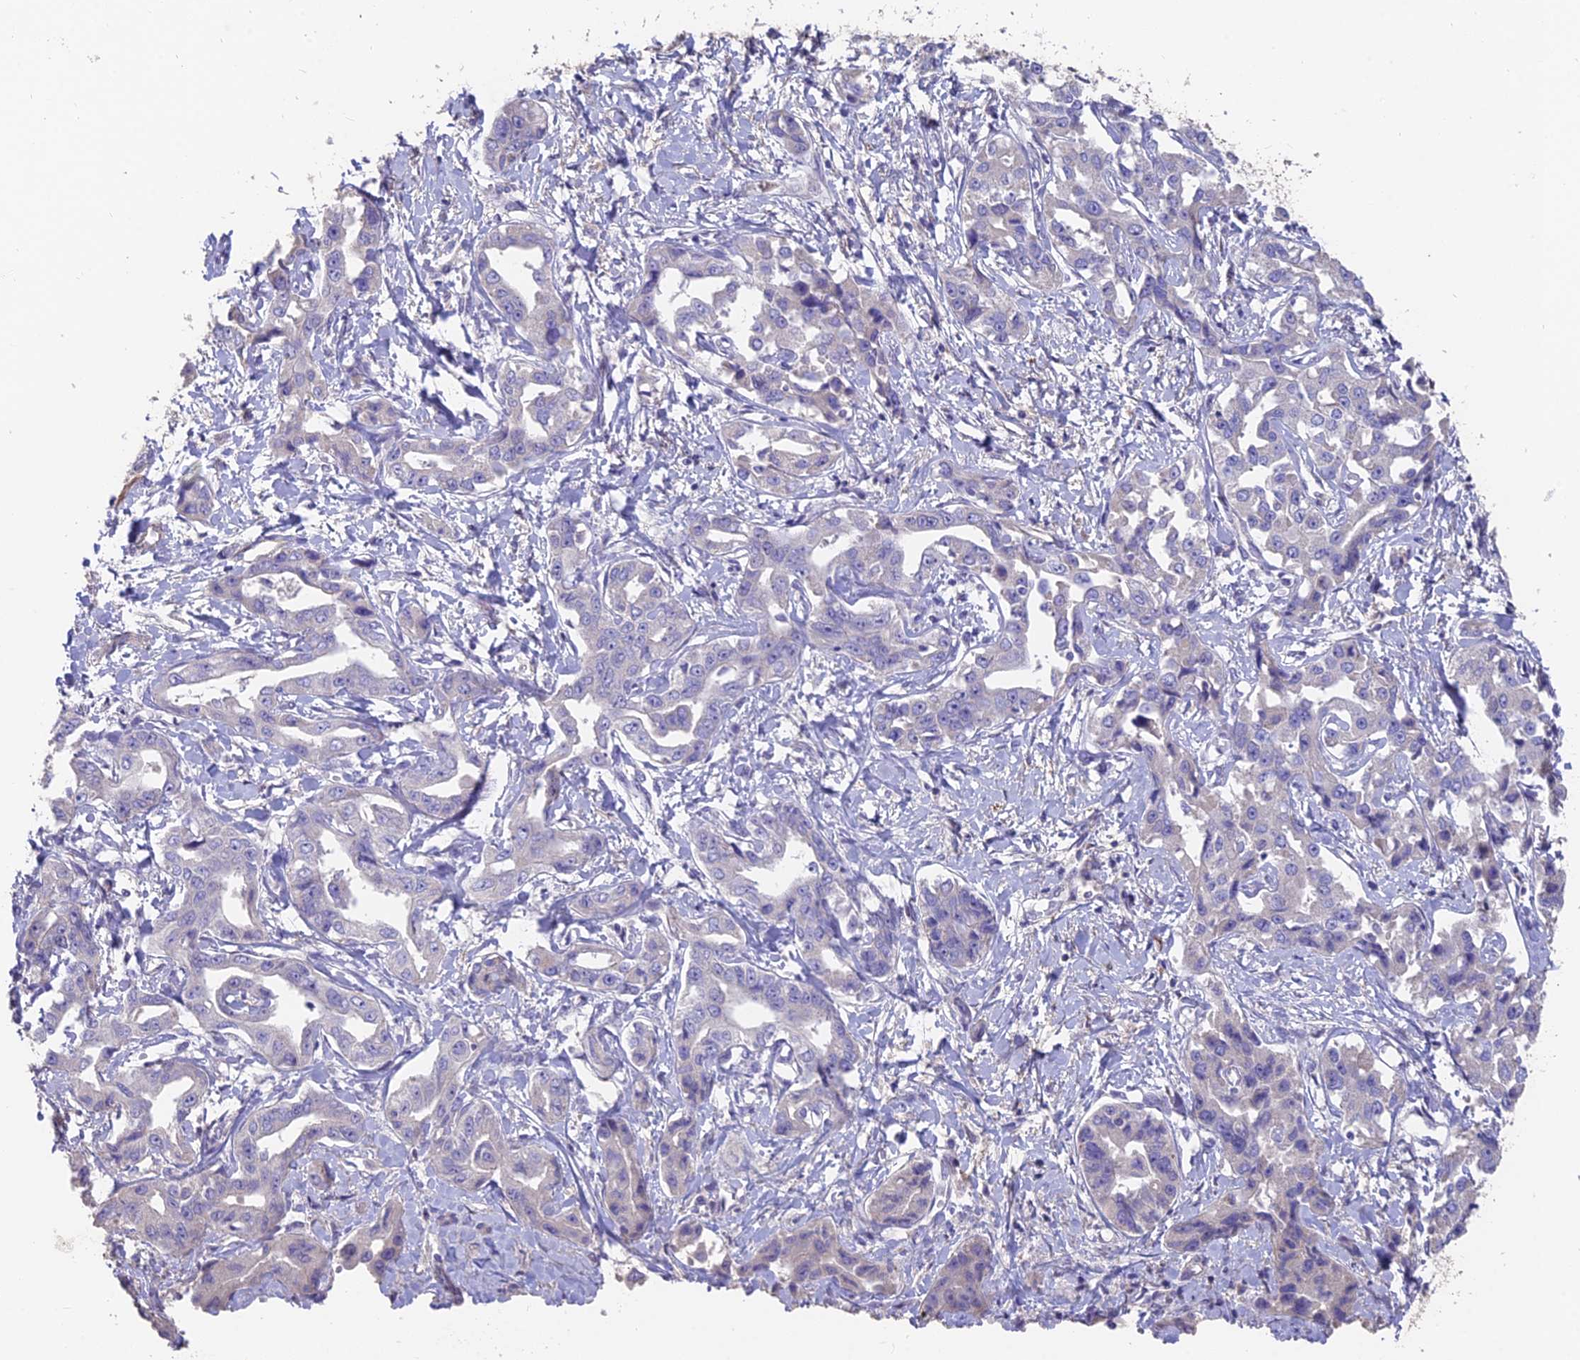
{"staining": {"intensity": "negative", "quantity": "none", "location": "none"}, "tissue": "liver cancer", "cell_type": "Tumor cells", "image_type": "cancer", "snomed": [{"axis": "morphology", "description": "Cholangiocarcinoma"}, {"axis": "topography", "description": "Liver"}], "caption": "A histopathology image of human liver cancer (cholangiocarcinoma) is negative for staining in tumor cells.", "gene": "FAM168B", "patient": {"sex": "male", "age": 59}}